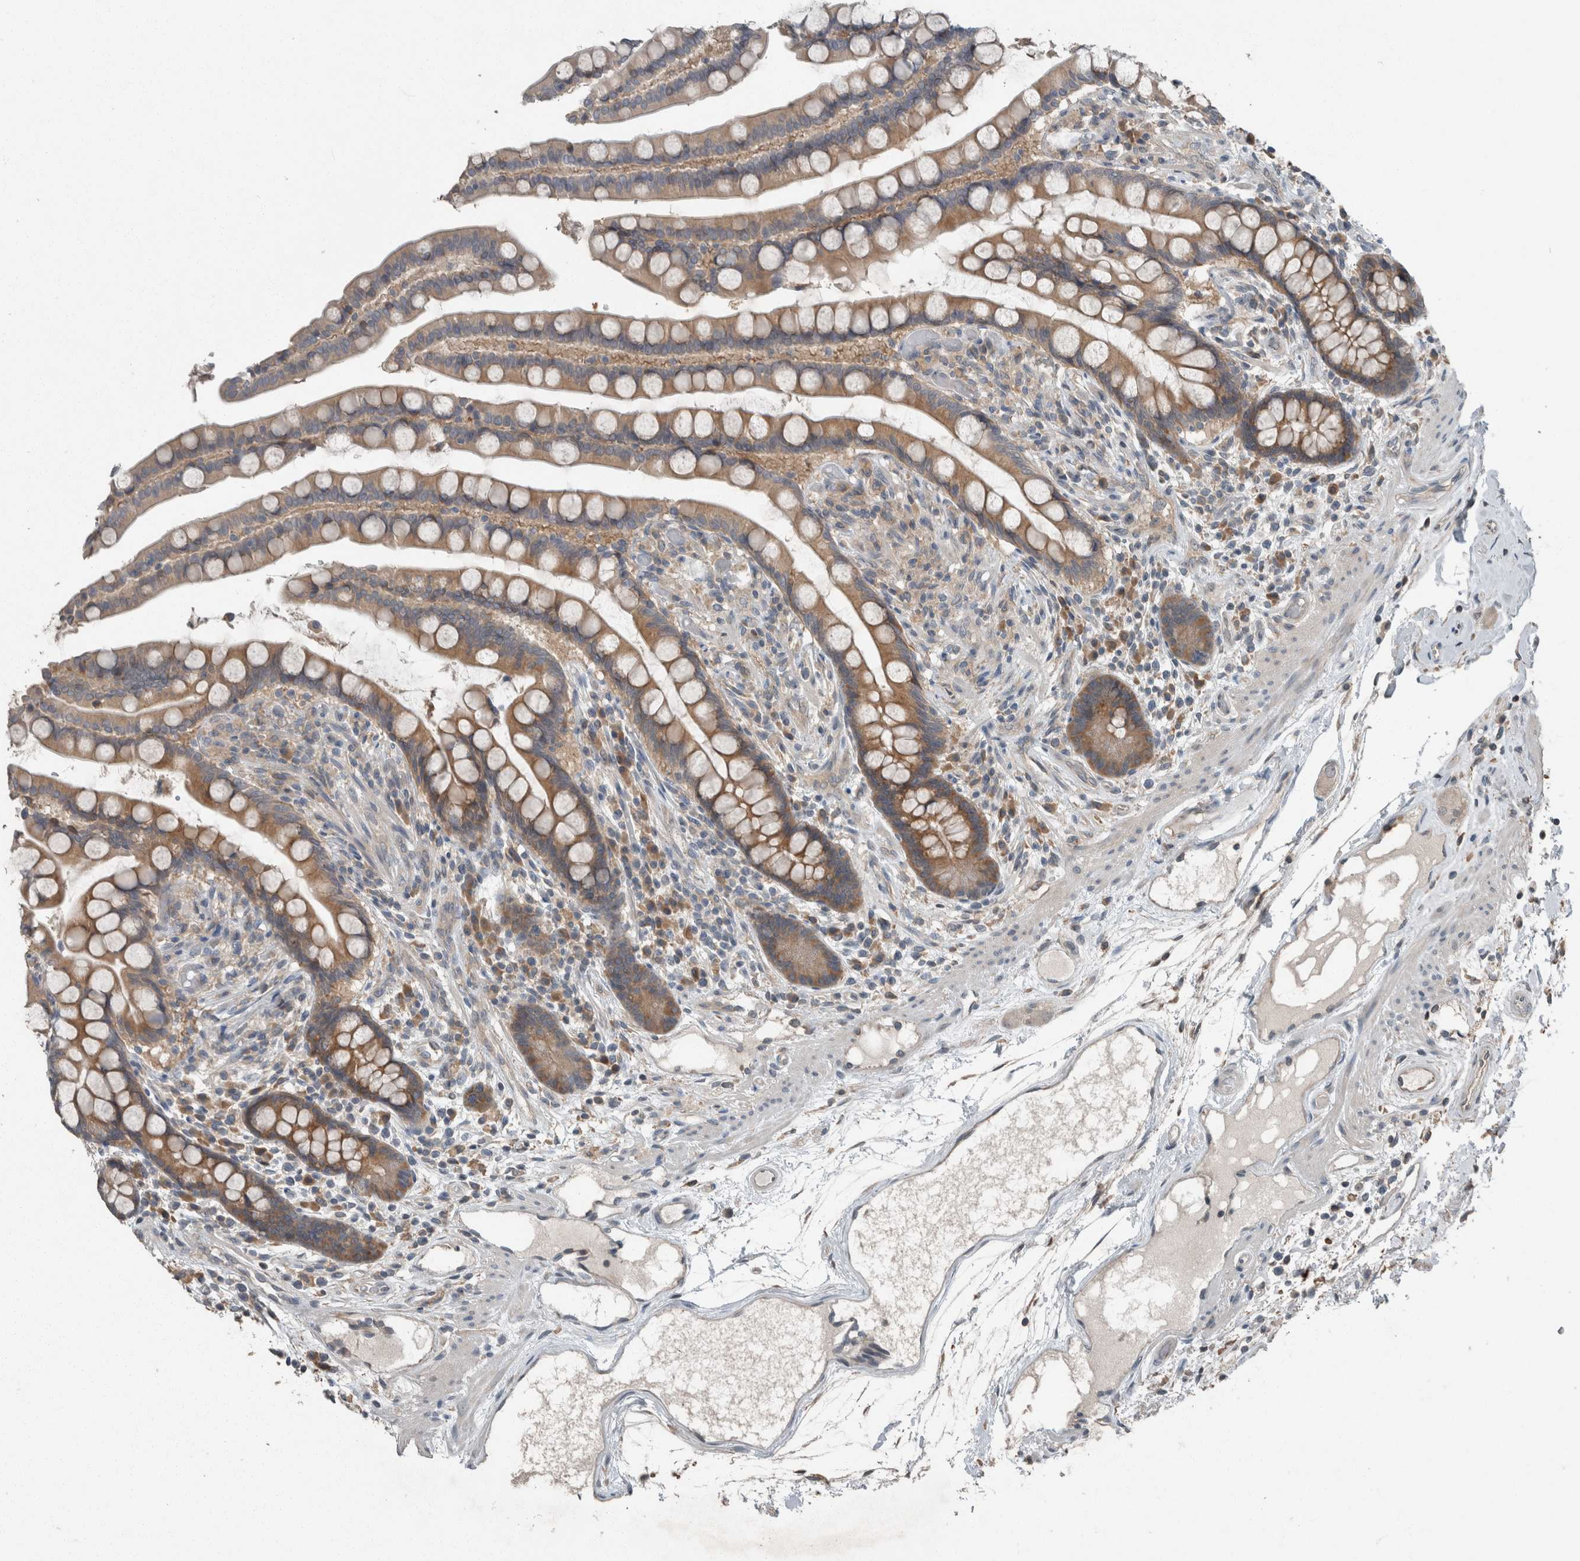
{"staining": {"intensity": "weak", "quantity": "25%-75%", "location": "cytoplasmic/membranous"}, "tissue": "colon", "cell_type": "Endothelial cells", "image_type": "normal", "snomed": [{"axis": "morphology", "description": "Normal tissue, NOS"}, {"axis": "topography", "description": "Colon"}], "caption": "High-magnification brightfield microscopy of benign colon stained with DAB (3,3'-diaminobenzidine) (brown) and counterstained with hematoxylin (blue). endothelial cells exhibit weak cytoplasmic/membranous staining is present in about25%-75% of cells.", "gene": "KNTC1", "patient": {"sex": "male", "age": 73}}